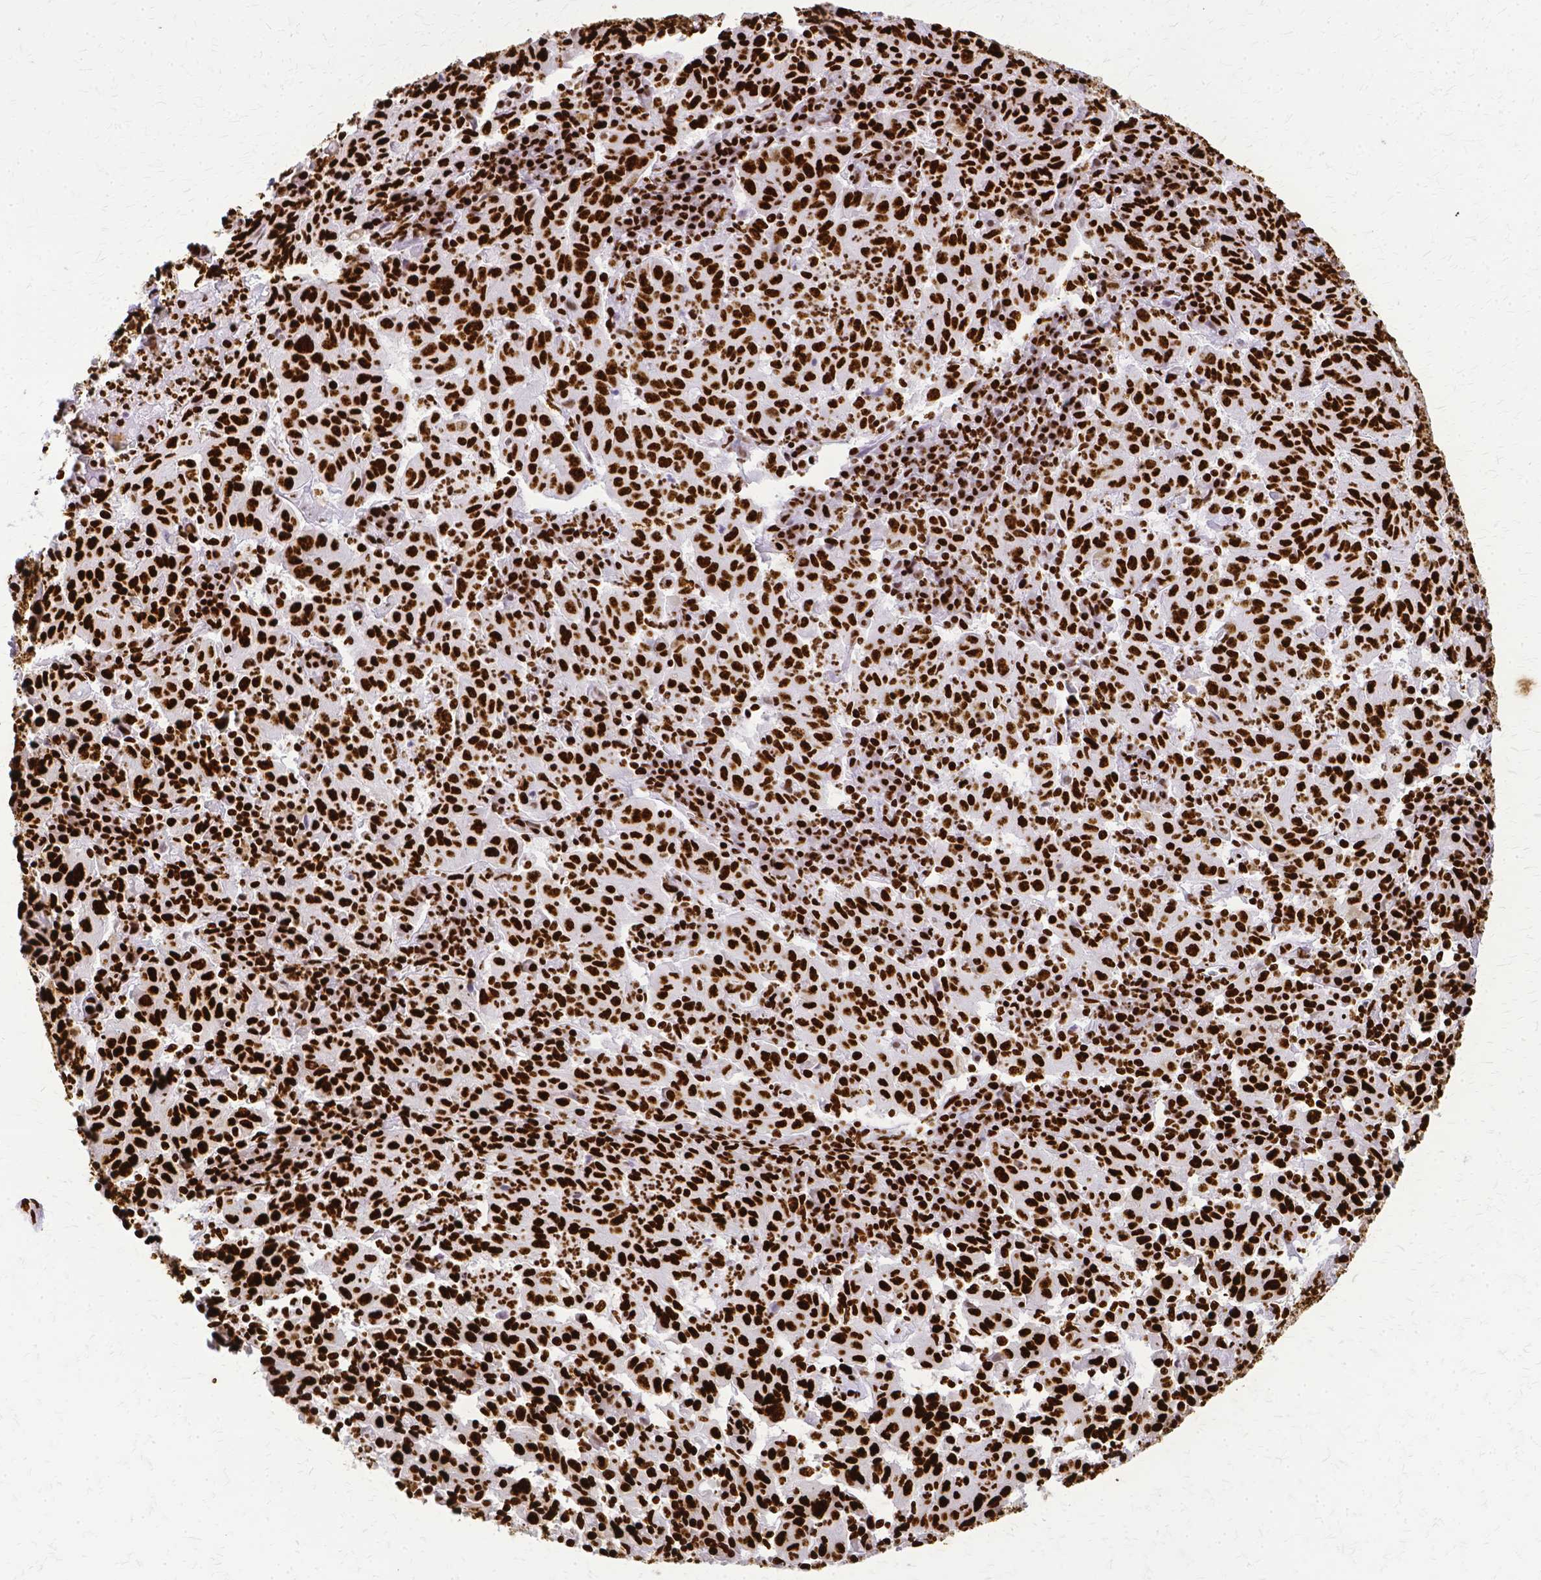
{"staining": {"intensity": "strong", "quantity": ">75%", "location": "nuclear"}, "tissue": "pancreatic cancer", "cell_type": "Tumor cells", "image_type": "cancer", "snomed": [{"axis": "morphology", "description": "Adenocarcinoma, NOS"}, {"axis": "topography", "description": "Pancreas"}], "caption": "Pancreatic cancer tissue reveals strong nuclear positivity in about >75% of tumor cells, visualized by immunohistochemistry.", "gene": "SFPQ", "patient": {"sex": "male", "age": 63}}